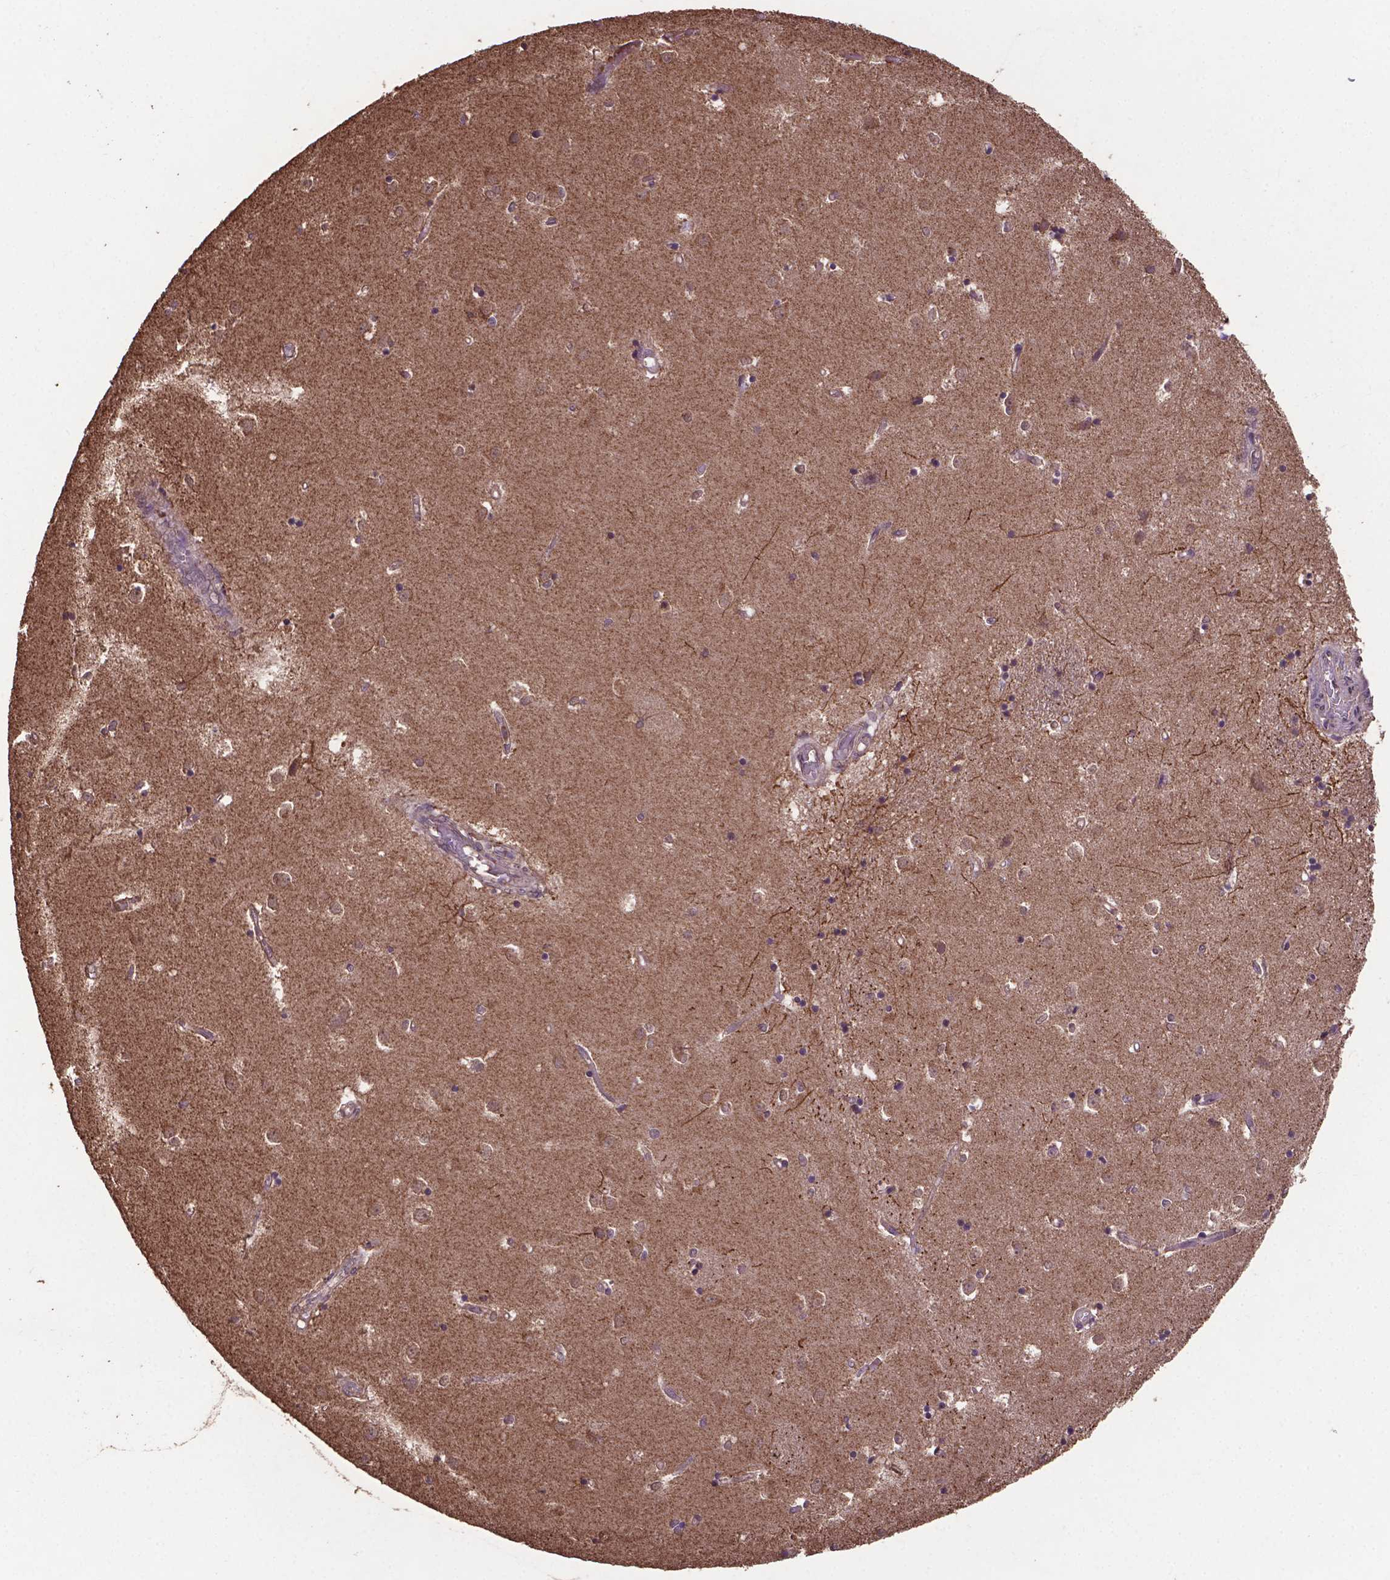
{"staining": {"intensity": "negative", "quantity": "none", "location": "none"}, "tissue": "caudate", "cell_type": "Glial cells", "image_type": "normal", "snomed": [{"axis": "morphology", "description": "Normal tissue, NOS"}, {"axis": "topography", "description": "Lateral ventricle wall"}], "caption": "Photomicrograph shows no significant protein positivity in glial cells of benign caudate.", "gene": "DCAF1", "patient": {"sex": "male", "age": 54}}